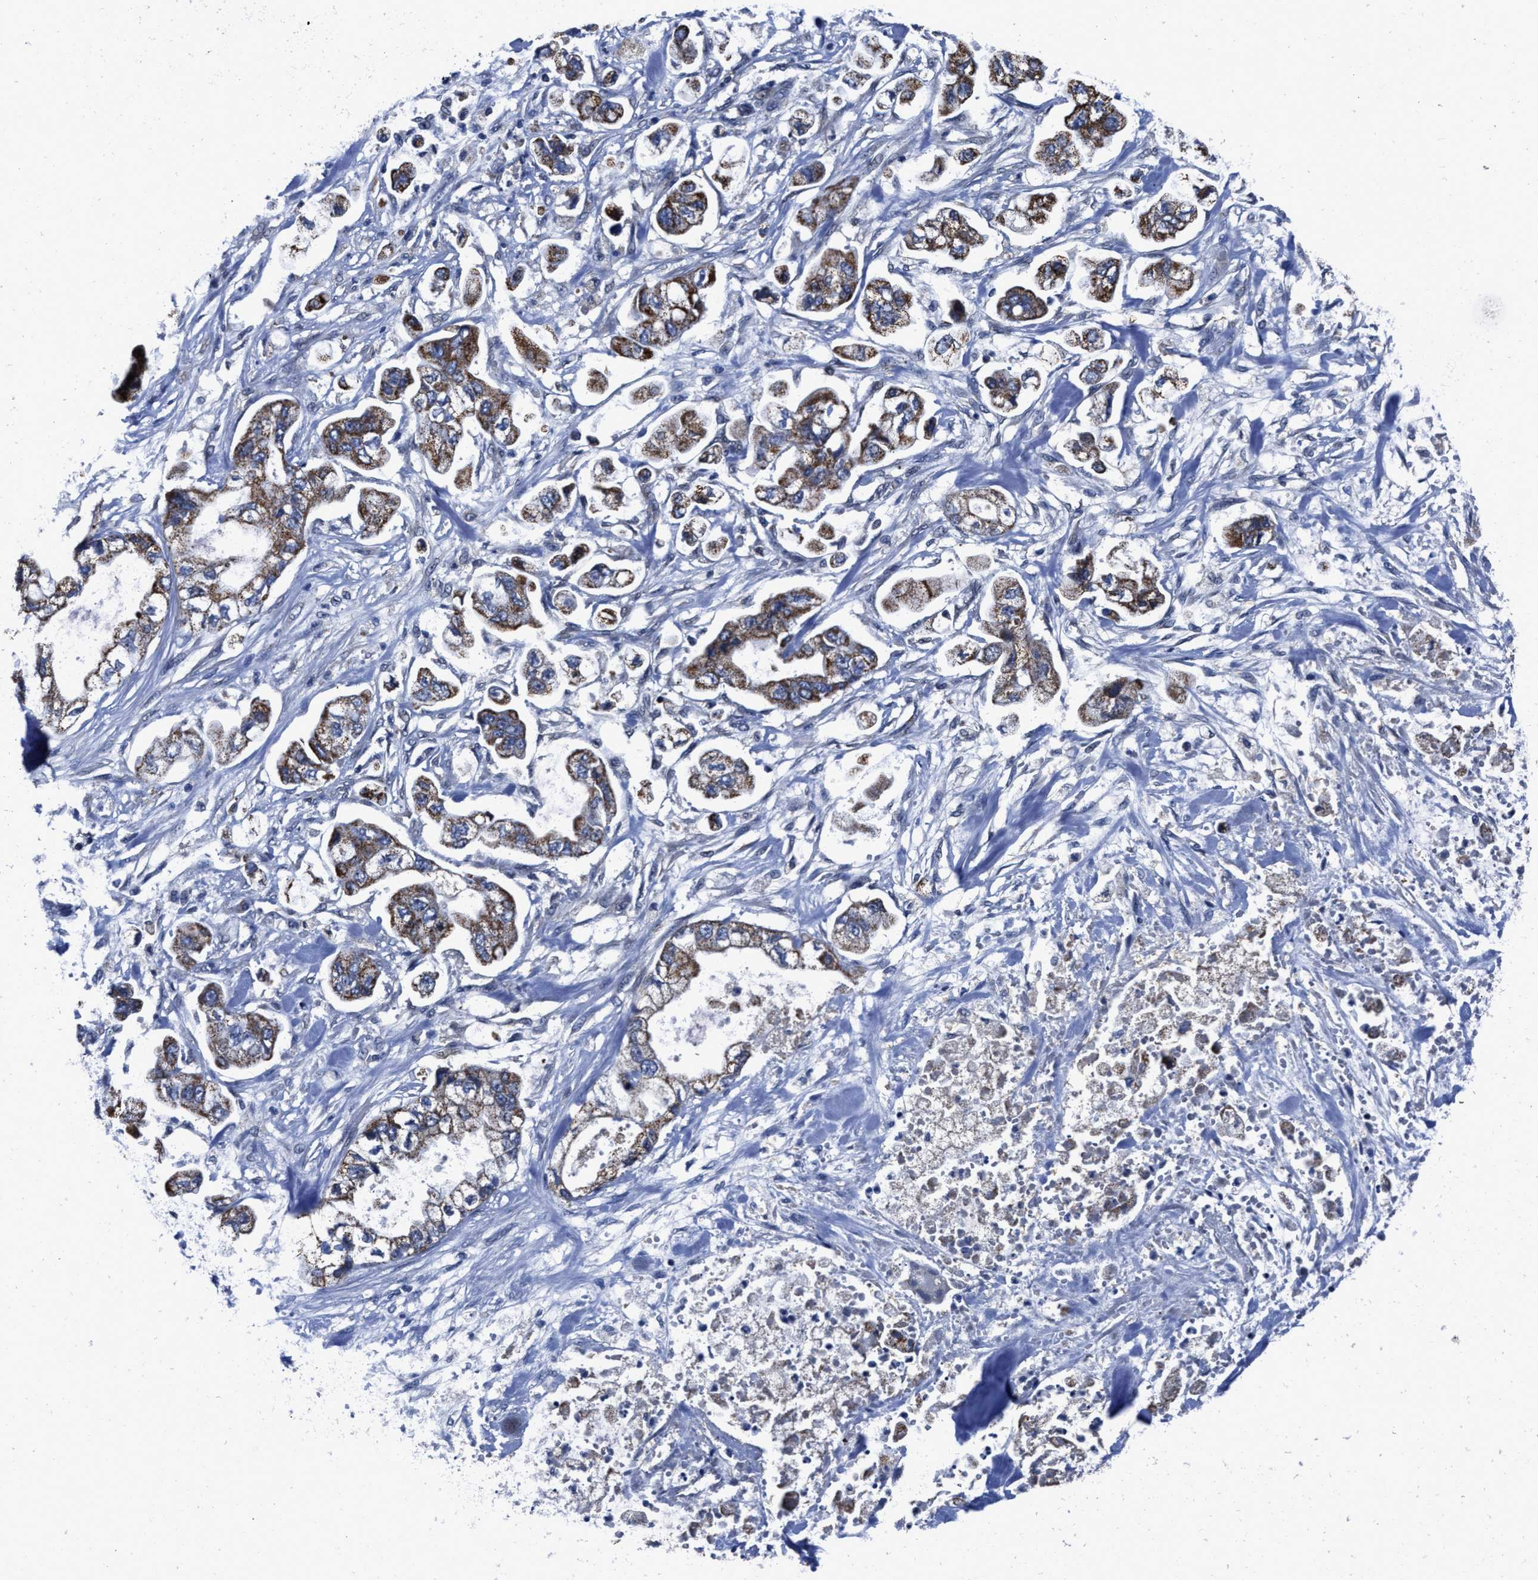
{"staining": {"intensity": "moderate", "quantity": ">75%", "location": "cytoplasmic/membranous"}, "tissue": "stomach cancer", "cell_type": "Tumor cells", "image_type": "cancer", "snomed": [{"axis": "morphology", "description": "Normal tissue, NOS"}, {"axis": "morphology", "description": "Adenocarcinoma, NOS"}, {"axis": "topography", "description": "Stomach"}], "caption": "Moderate cytoplasmic/membranous positivity for a protein is present in approximately >75% of tumor cells of adenocarcinoma (stomach) using immunohistochemistry (IHC).", "gene": "CACNA1D", "patient": {"sex": "male", "age": 62}}